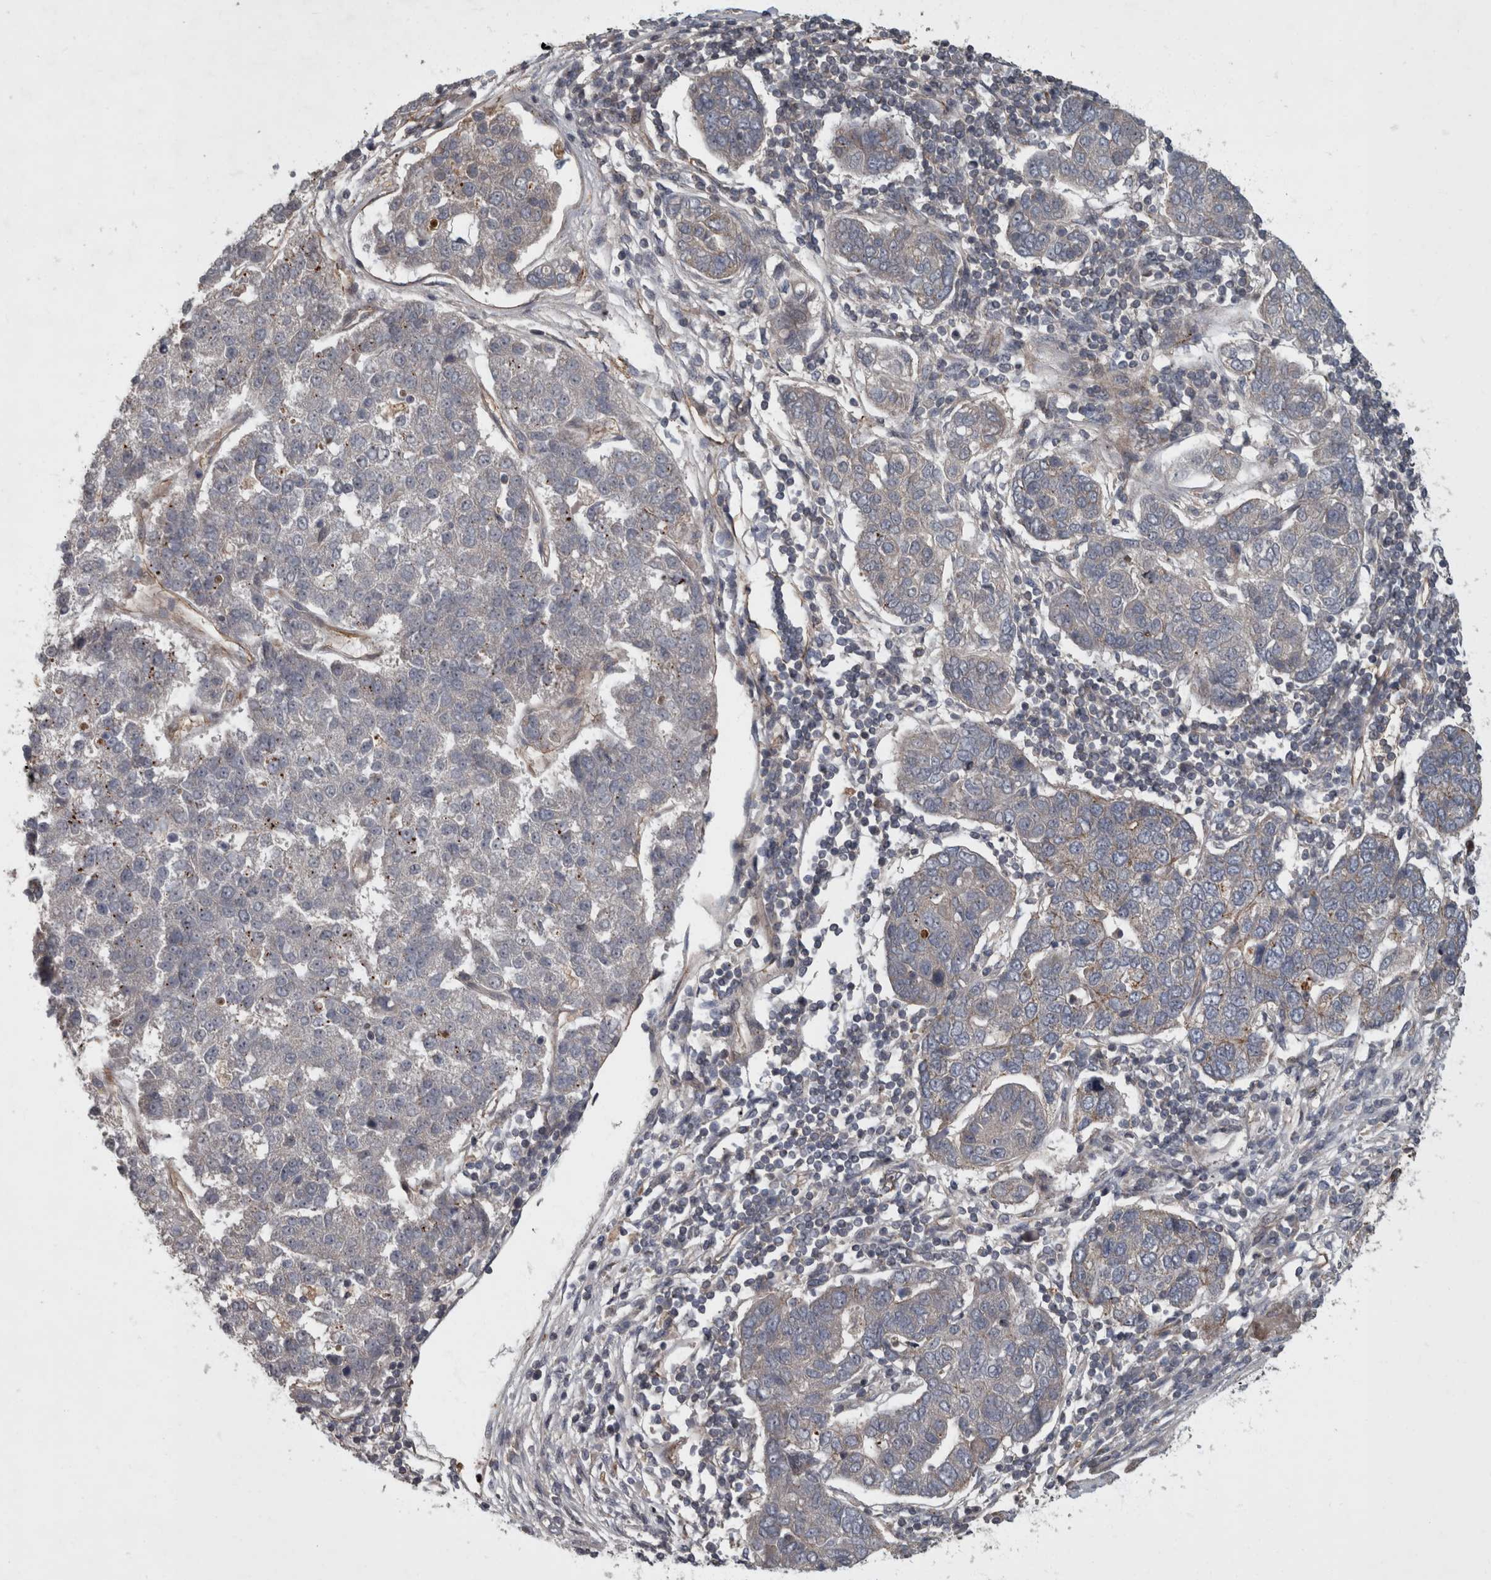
{"staining": {"intensity": "negative", "quantity": "none", "location": "none"}, "tissue": "pancreatic cancer", "cell_type": "Tumor cells", "image_type": "cancer", "snomed": [{"axis": "morphology", "description": "Adenocarcinoma, NOS"}, {"axis": "topography", "description": "Pancreas"}], "caption": "Protein analysis of pancreatic adenocarcinoma demonstrates no significant expression in tumor cells.", "gene": "VEGFD", "patient": {"sex": "female", "age": 61}}